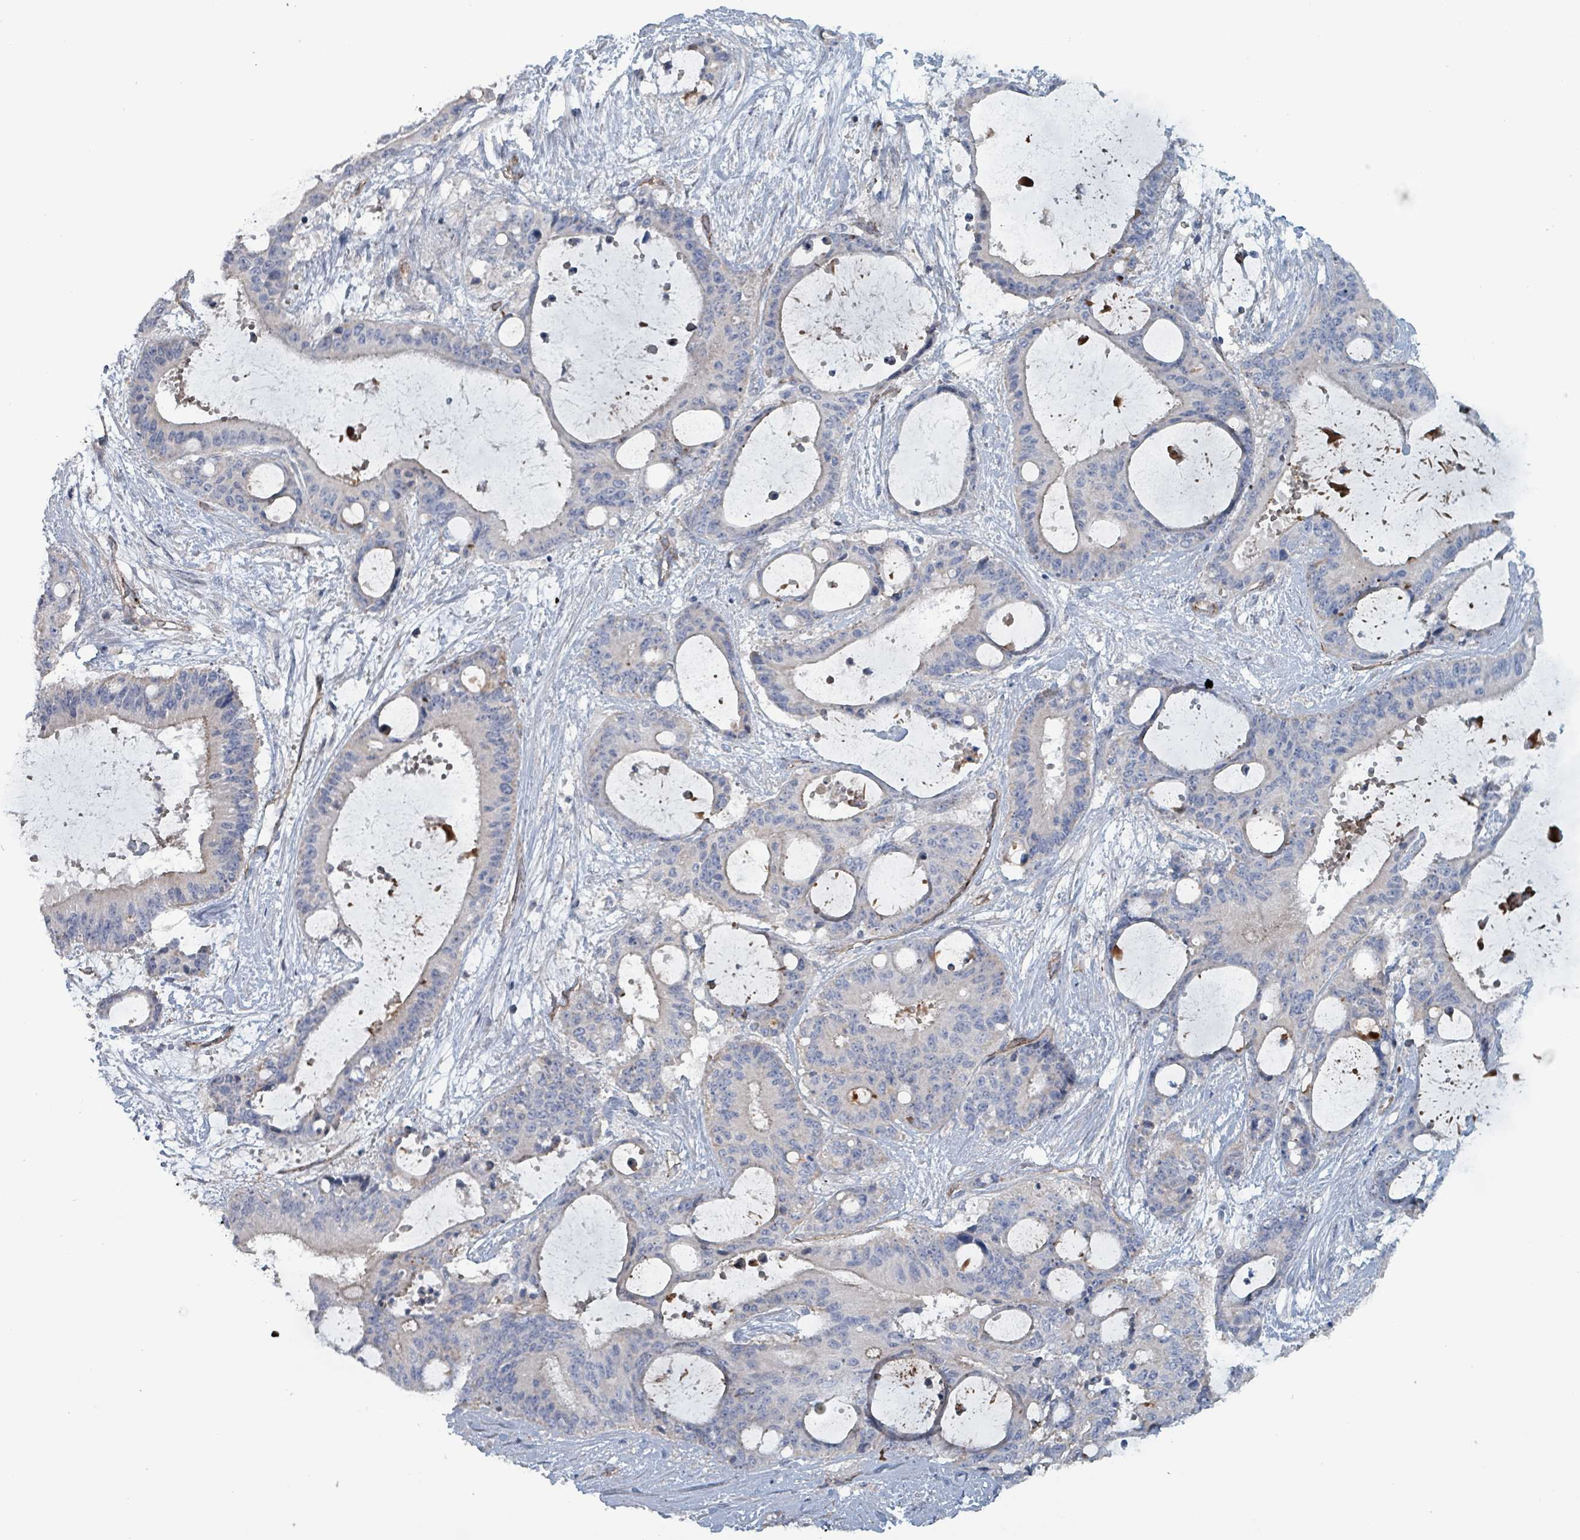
{"staining": {"intensity": "negative", "quantity": "none", "location": "none"}, "tissue": "liver cancer", "cell_type": "Tumor cells", "image_type": "cancer", "snomed": [{"axis": "morphology", "description": "Normal tissue, NOS"}, {"axis": "morphology", "description": "Cholangiocarcinoma"}, {"axis": "topography", "description": "Liver"}, {"axis": "topography", "description": "Peripheral nerve tissue"}], "caption": "Liver cancer (cholangiocarcinoma) stained for a protein using immunohistochemistry (IHC) reveals no expression tumor cells.", "gene": "TAAR5", "patient": {"sex": "female", "age": 73}}